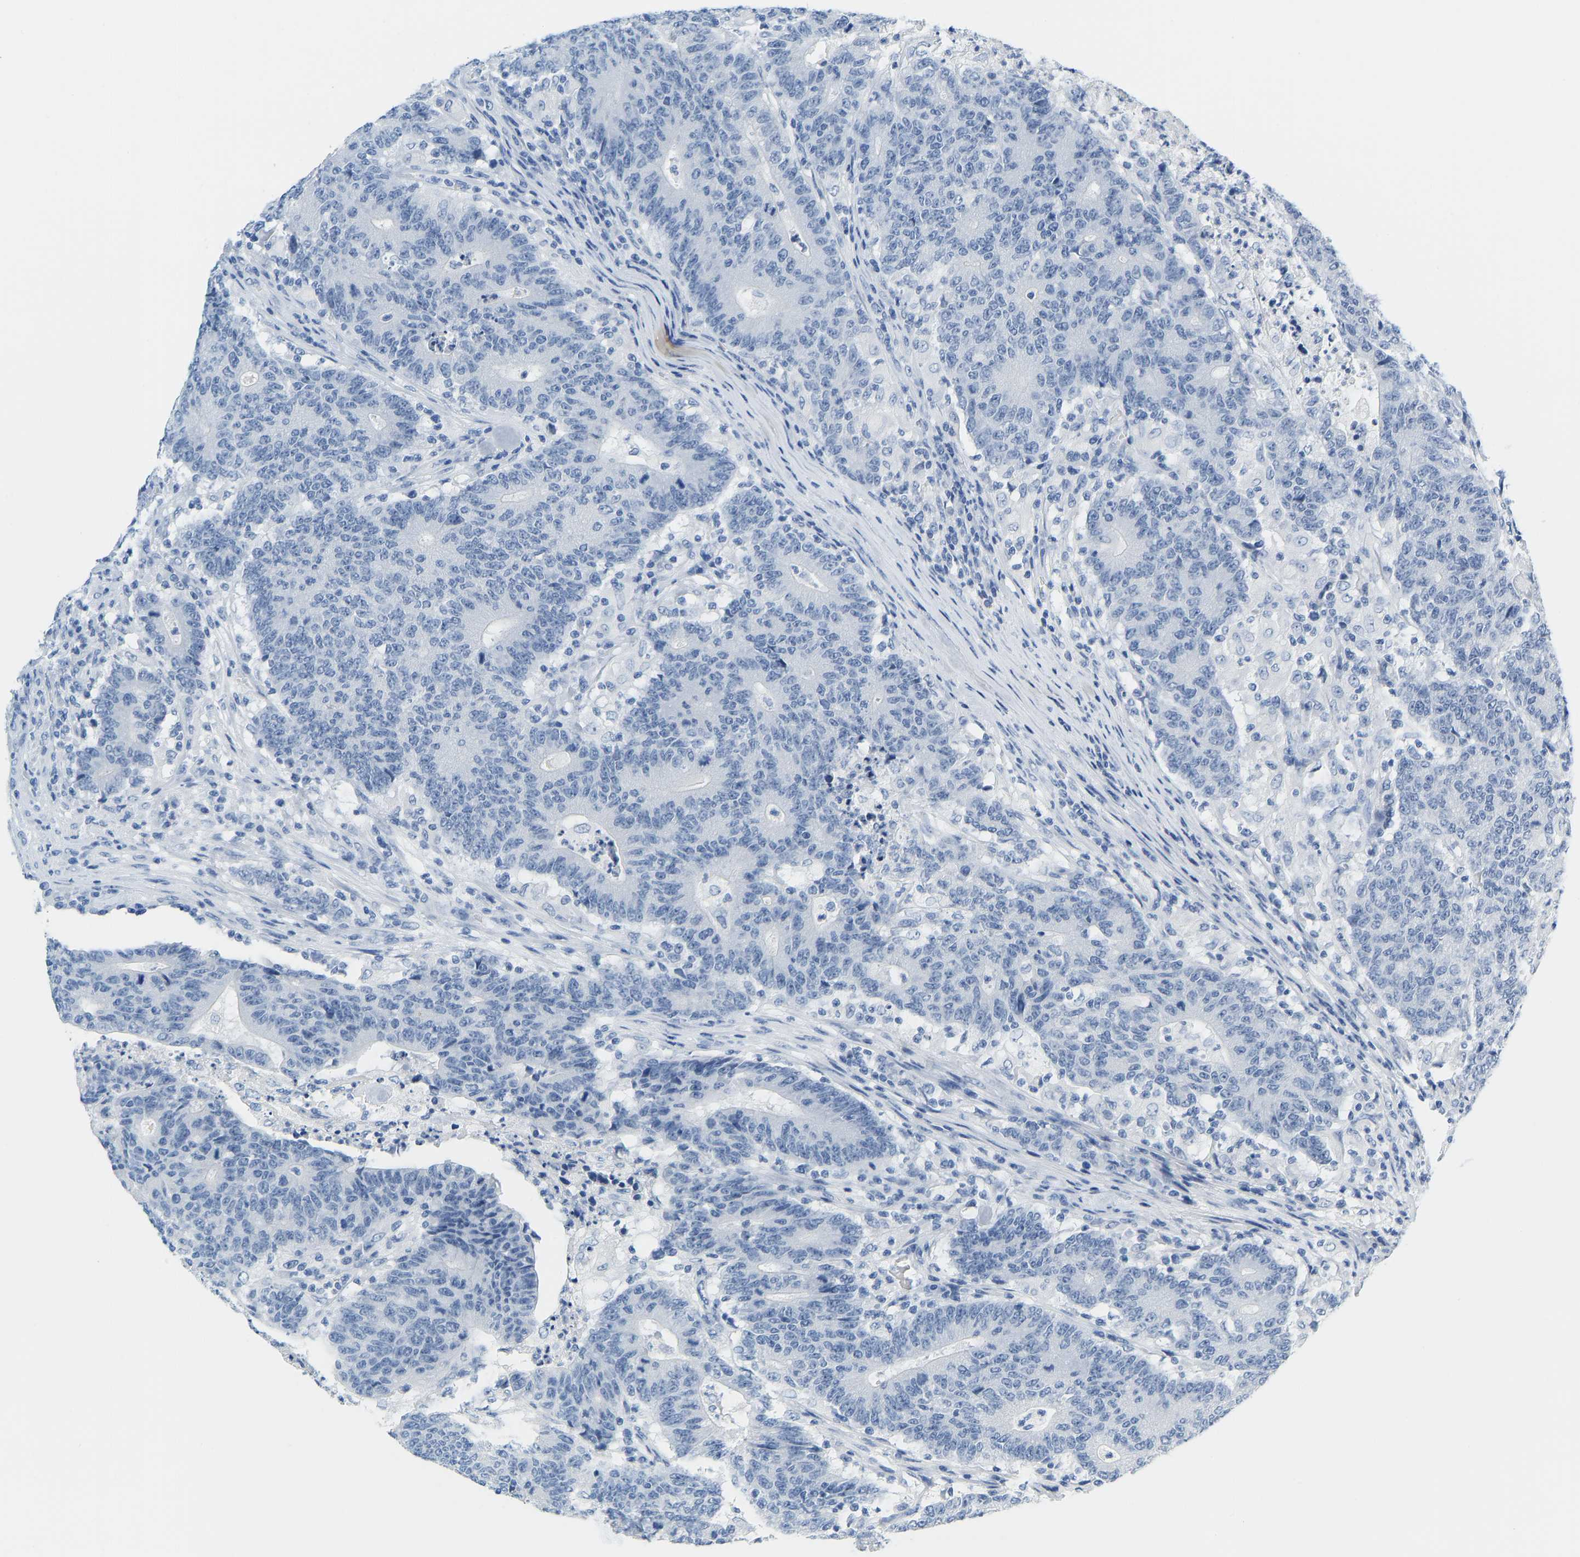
{"staining": {"intensity": "negative", "quantity": "none", "location": "none"}, "tissue": "colorectal cancer", "cell_type": "Tumor cells", "image_type": "cancer", "snomed": [{"axis": "morphology", "description": "Normal tissue, NOS"}, {"axis": "morphology", "description": "Adenocarcinoma, NOS"}, {"axis": "topography", "description": "Colon"}], "caption": "Tumor cells show no significant protein positivity in colorectal adenocarcinoma.", "gene": "SERPINB3", "patient": {"sex": "female", "age": 75}}